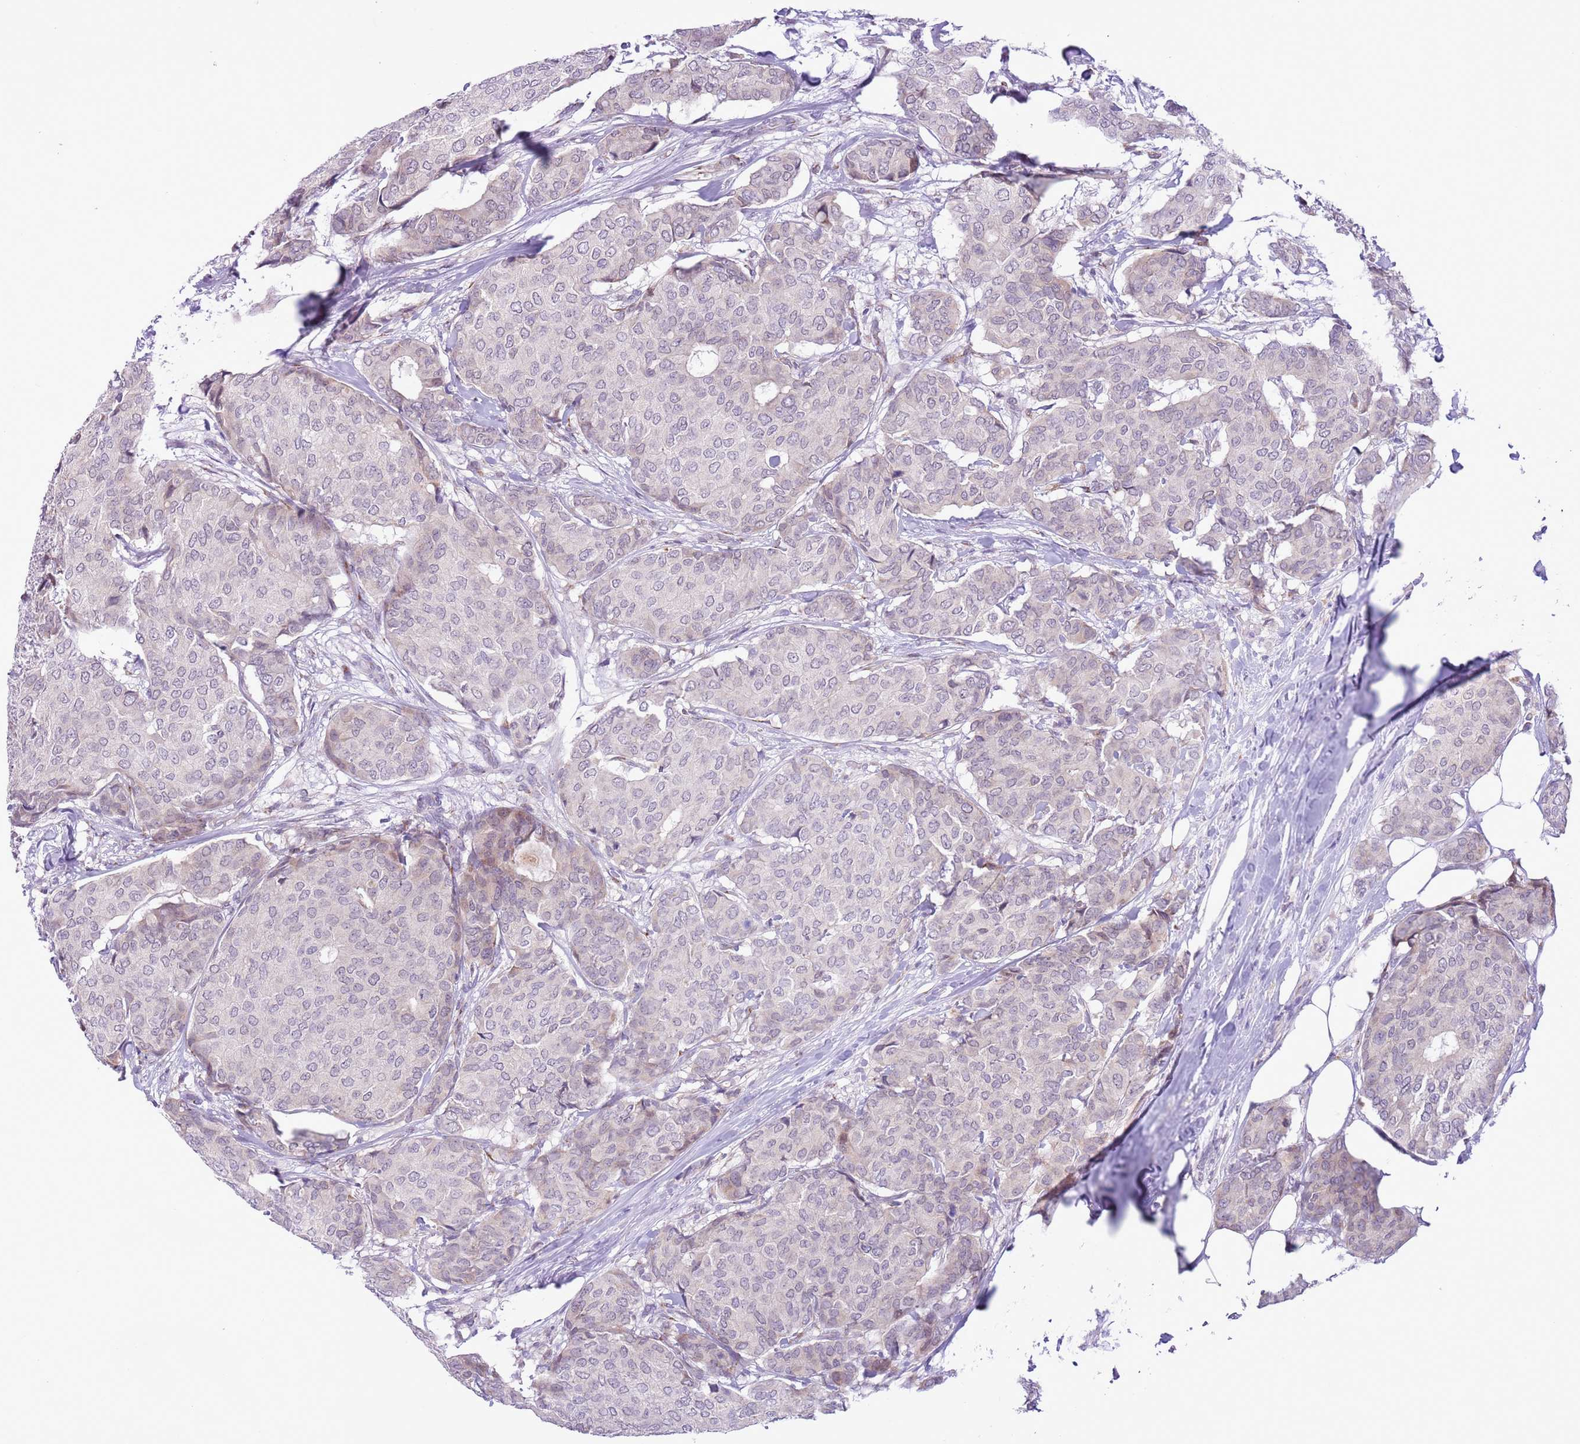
{"staining": {"intensity": "negative", "quantity": "none", "location": "none"}, "tissue": "breast cancer", "cell_type": "Tumor cells", "image_type": "cancer", "snomed": [{"axis": "morphology", "description": "Duct carcinoma"}, {"axis": "topography", "description": "Breast"}], "caption": "High magnification brightfield microscopy of breast cancer (infiltrating ductal carcinoma) stained with DAB (brown) and counterstained with hematoxylin (blue): tumor cells show no significant positivity. (DAB IHC visualized using brightfield microscopy, high magnification).", "gene": "ZNF576", "patient": {"sex": "female", "age": 75}}